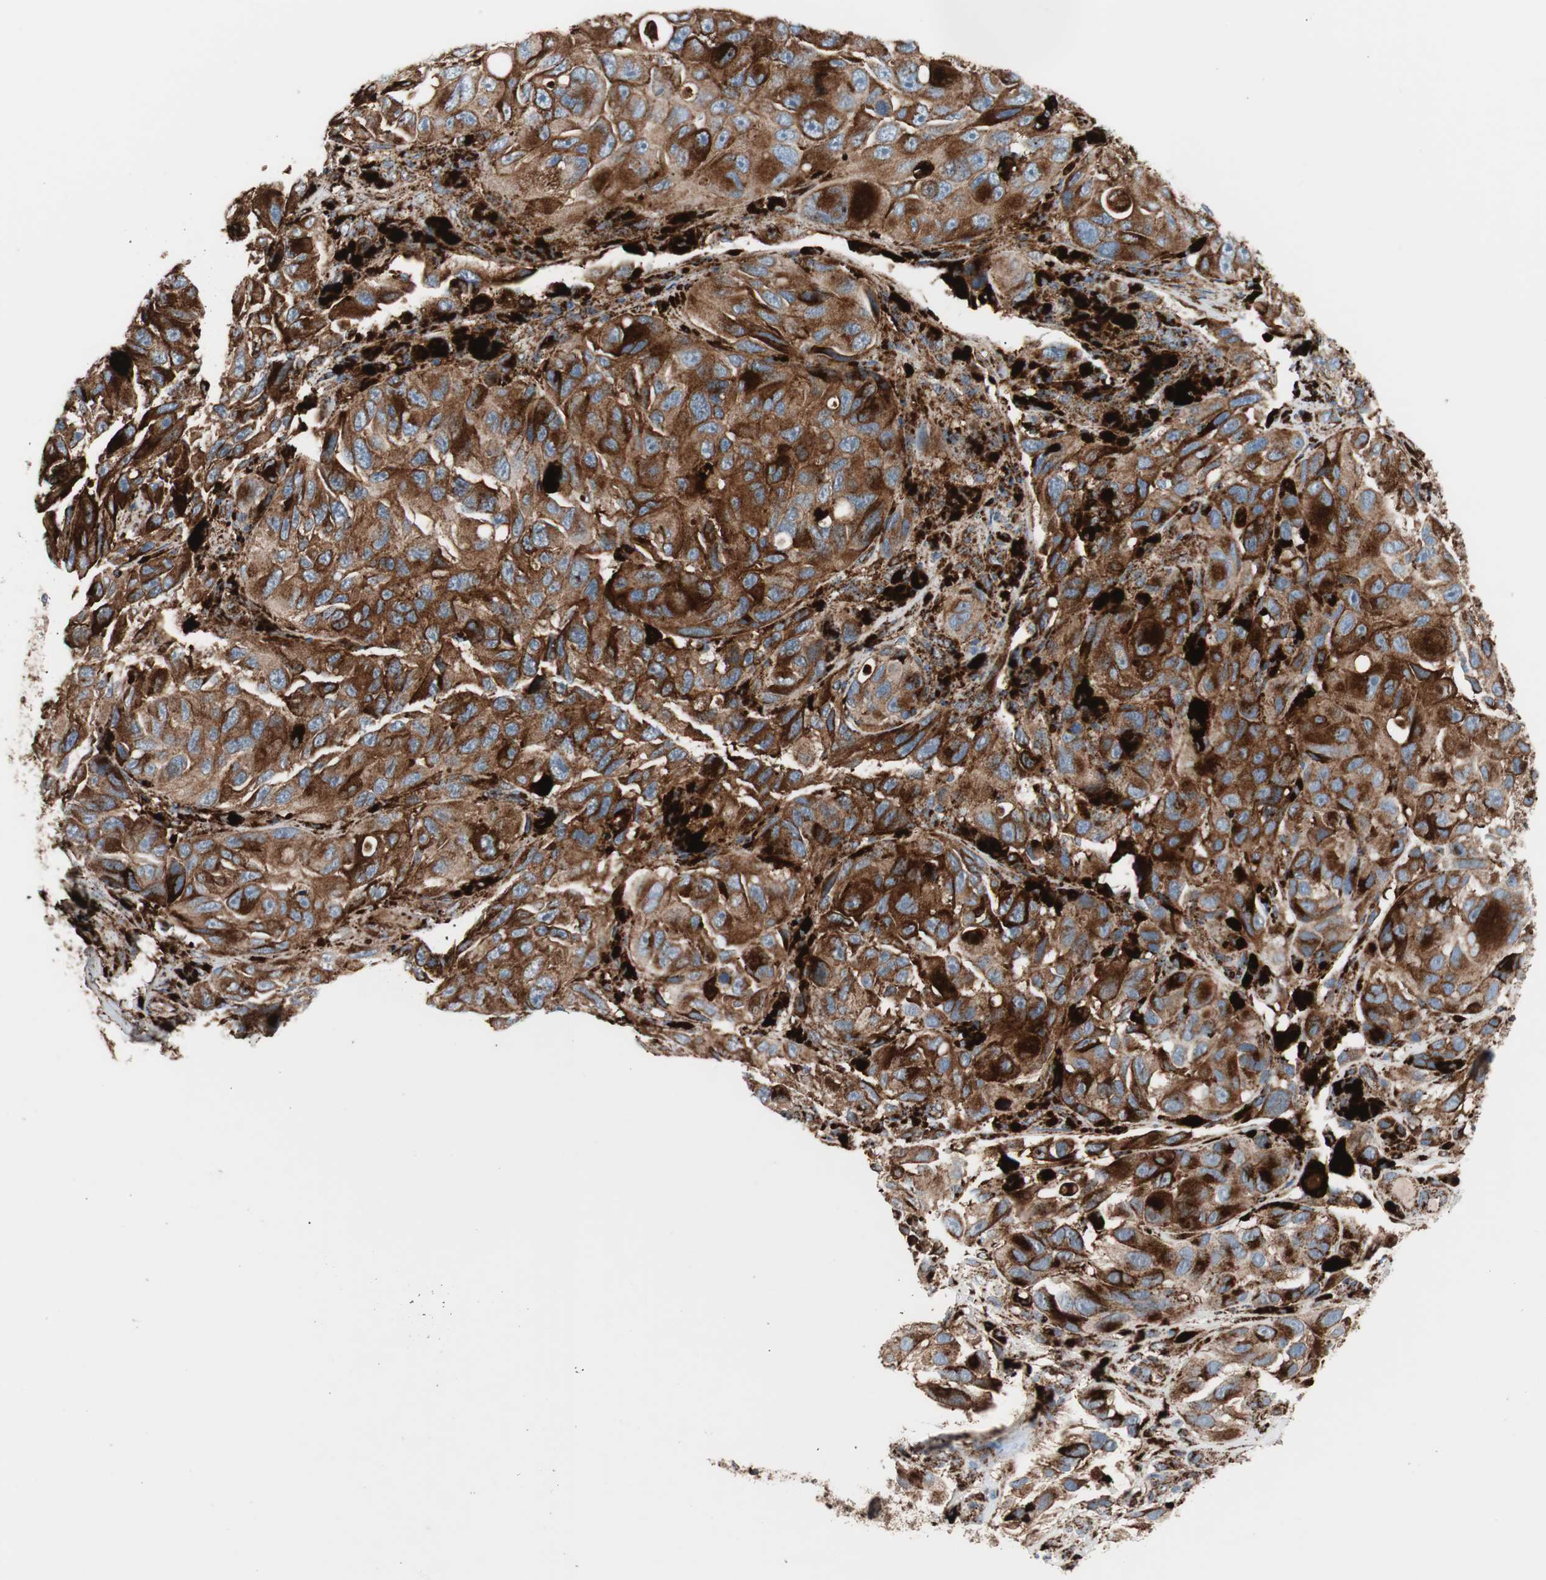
{"staining": {"intensity": "strong", "quantity": ">75%", "location": "cytoplasmic/membranous"}, "tissue": "melanoma", "cell_type": "Tumor cells", "image_type": "cancer", "snomed": [{"axis": "morphology", "description": "Malignant melanoma, NOS"}, {"axis": "topography", "description": "Skin"}], "caption": "Tumor cells show high levels of strong cytoplasmic/membranous staining in about >75% of cells in malignant melanoma. (Stains: DAB in brown, nuclei in blue, Microscopy: brightfield microscopy at high magnification).", "gene": "LAMP1", "patient": {"sex": "female", "age": 73}}